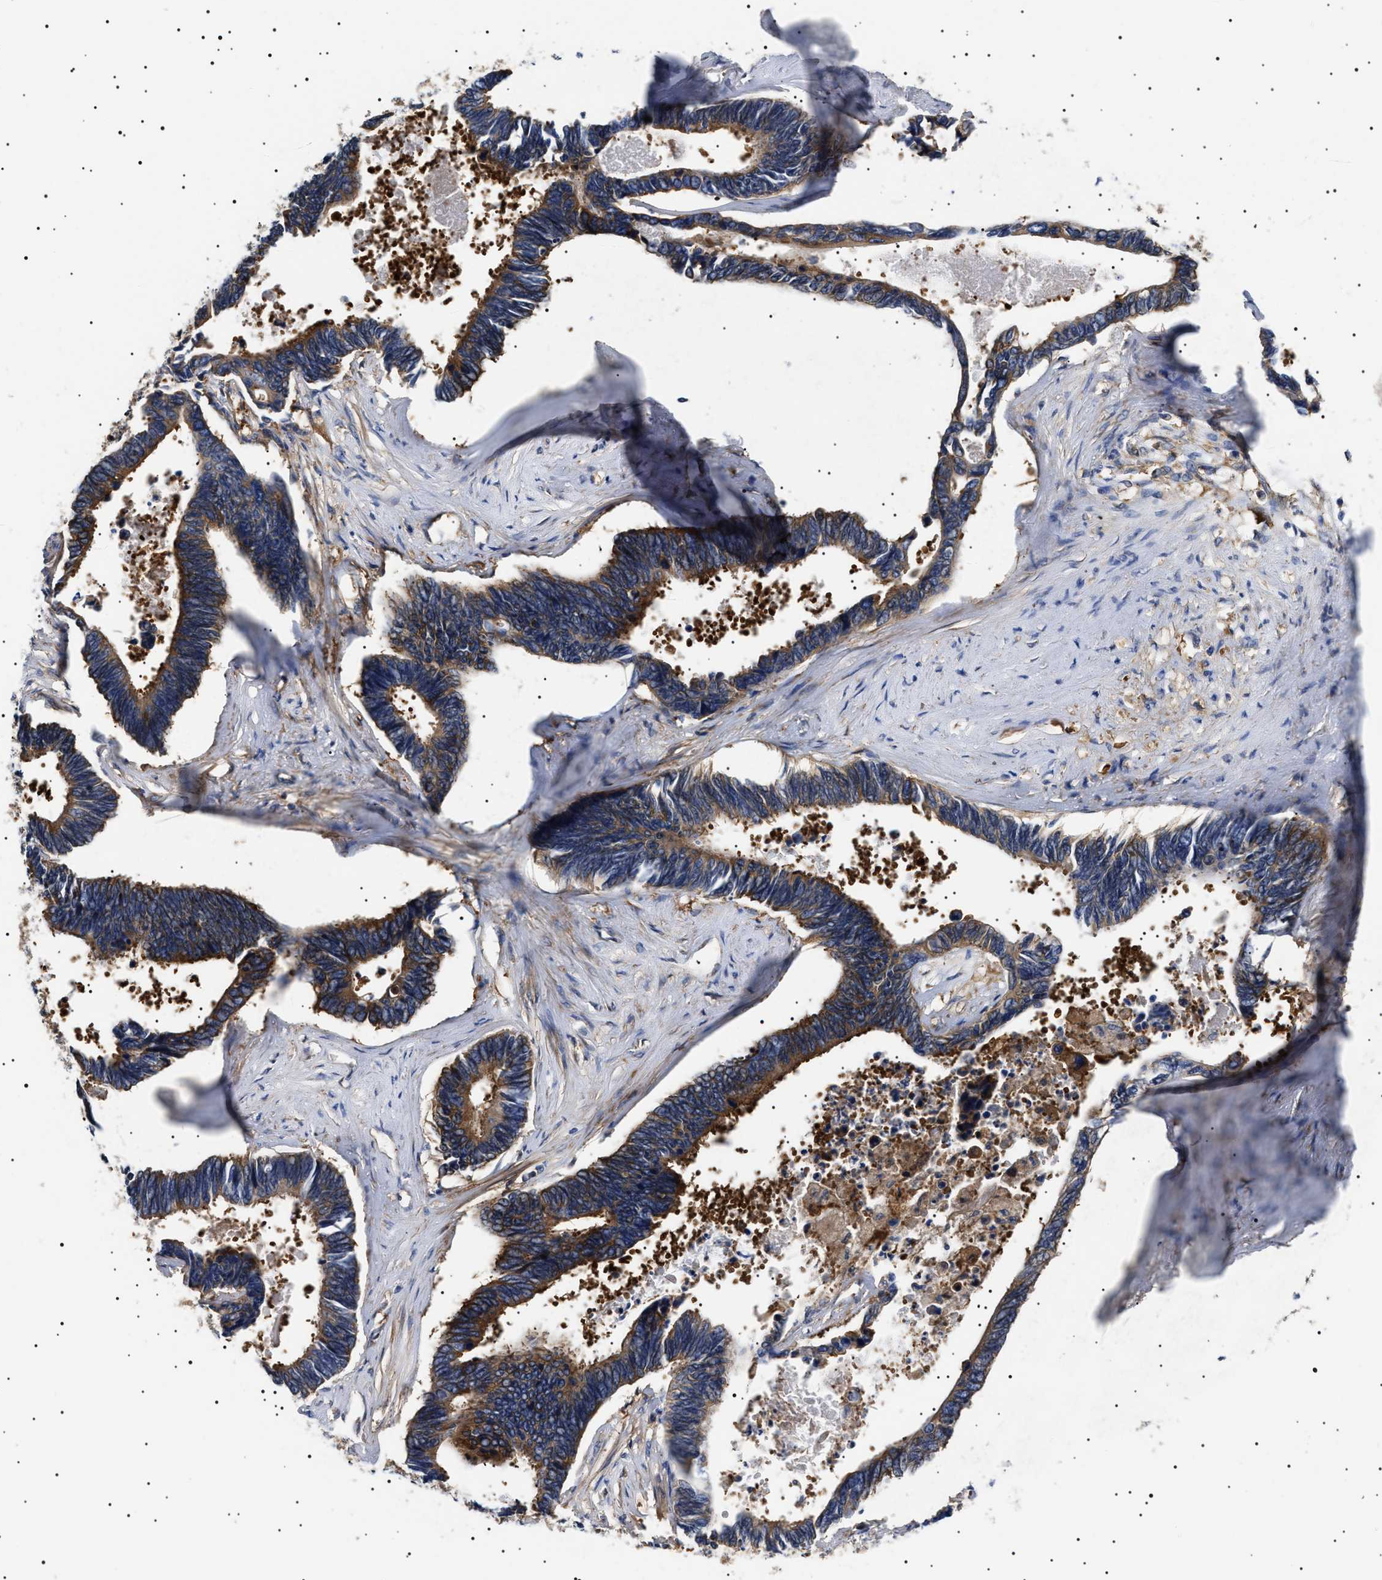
{"staining": {"intensity": "strong", "quantity": ">75%", "location": "cytoplasmic/membranous"}, "tissue": "pancreatic cancer", "cell_type": "Tumor cells", "image_type": "cancer", "snomed": [{"axis": "morphology", "description": "Adenocarcinoma, NOS"}, {"axis": "topography", "description": "Pancreas"}], "caption": "Immunohistochemical staining of human pancreatic cancer (adenocarcinoma) shows high levels of strong cytoplasmic/membranous staining in about >75% of tumor cells. The protein of interest is shown in brown color, while the nuclei are stained blue.", "gene": "TPP2", "patient": {"sex": "female", "age": 70}}